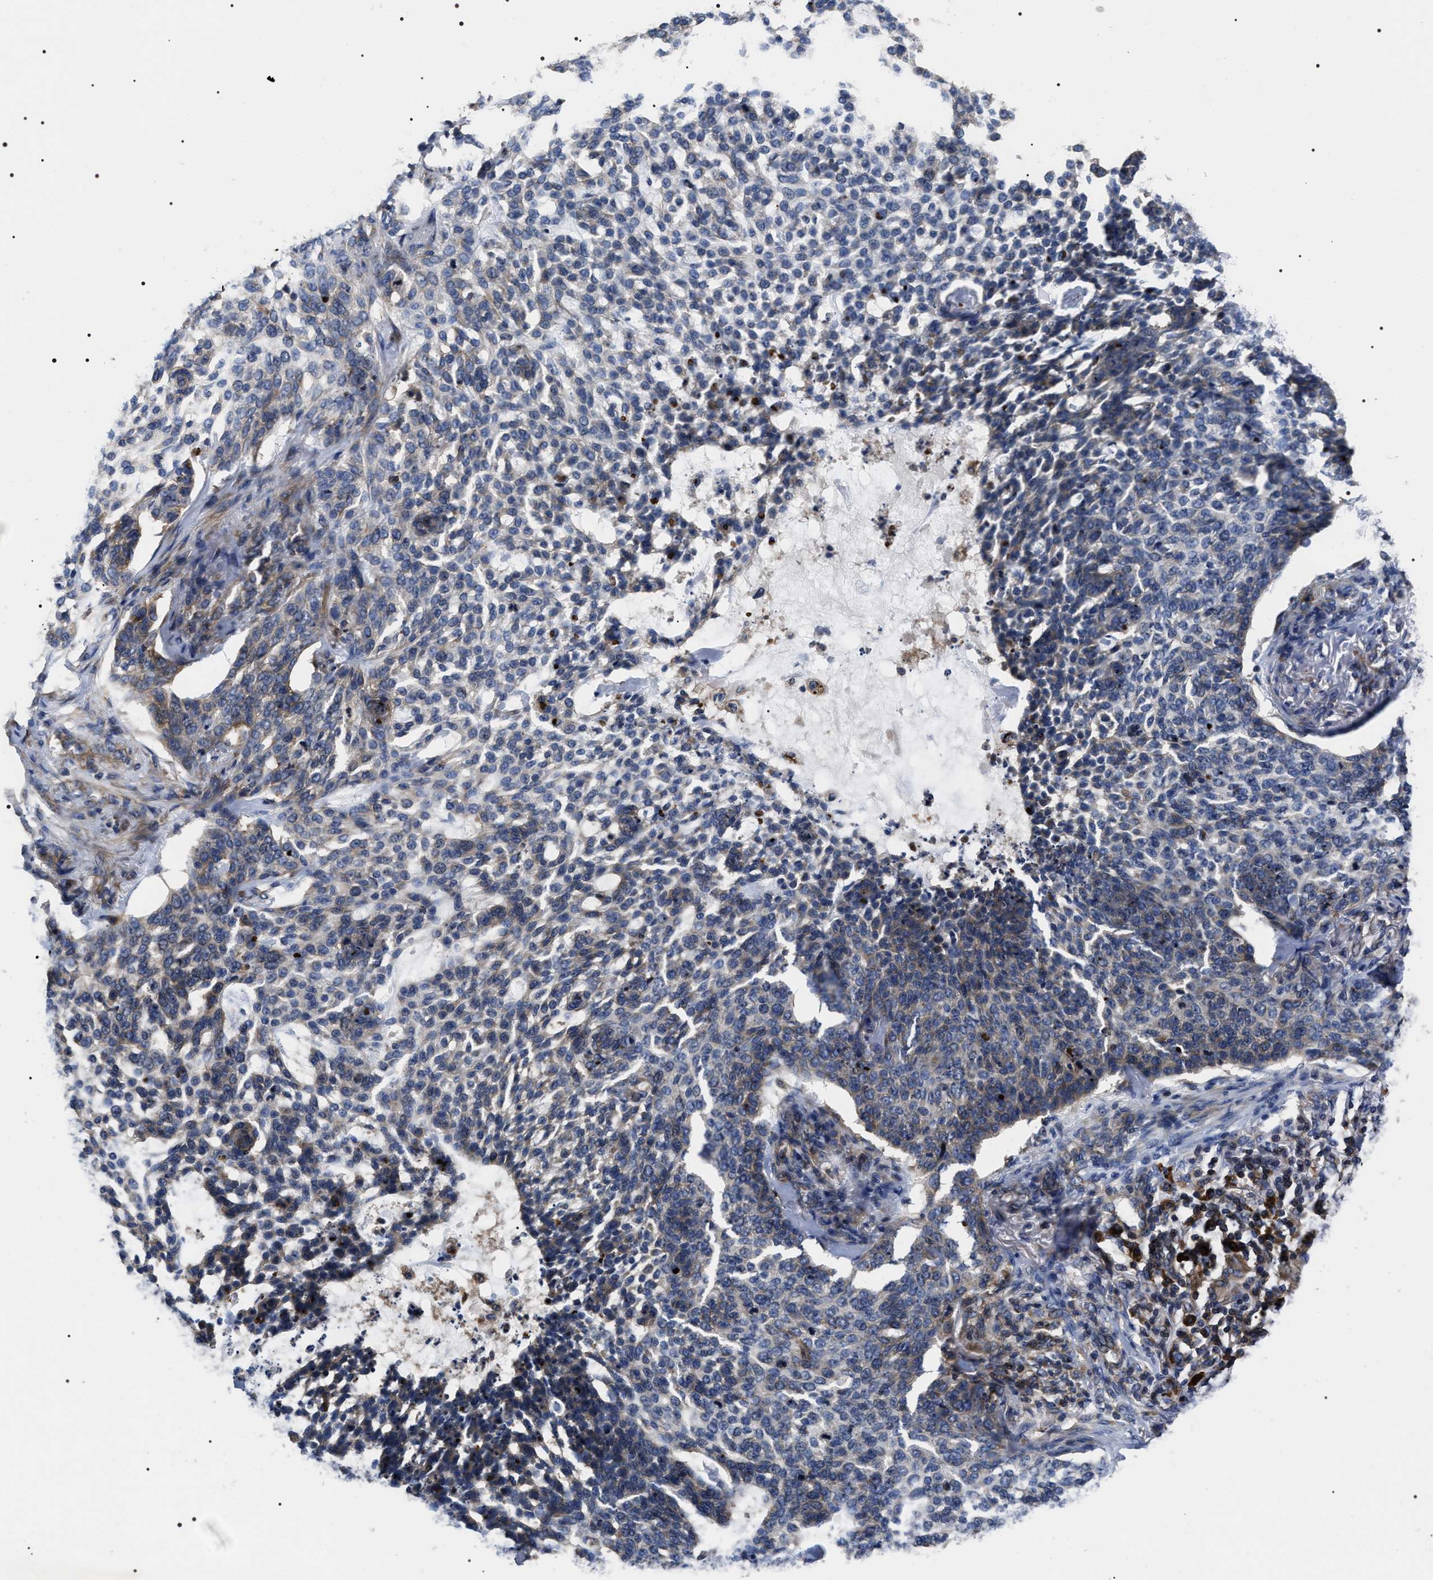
{"staining": {"intensity": "weak", "quantity": "<25%", "location": "cytoplasmic/membranous"}, "tissue": "skin cancer", "cell_type": "Tumor cells", "image_type": "cancer", "snomed": [{"axis": "morphology", "description": "Basal cell carcinoma"}, {"axis": "topography", "description": "Skin"}], "caption": "Tumor cells are negative for protein expression in human skin basal cell carcinoma. (DAB immunohistochemistry (IHC) visualized using brightfield microscopy, high magnification).", "gene": "MIS18A", "patient": {"sex": "female", "age": 64}}